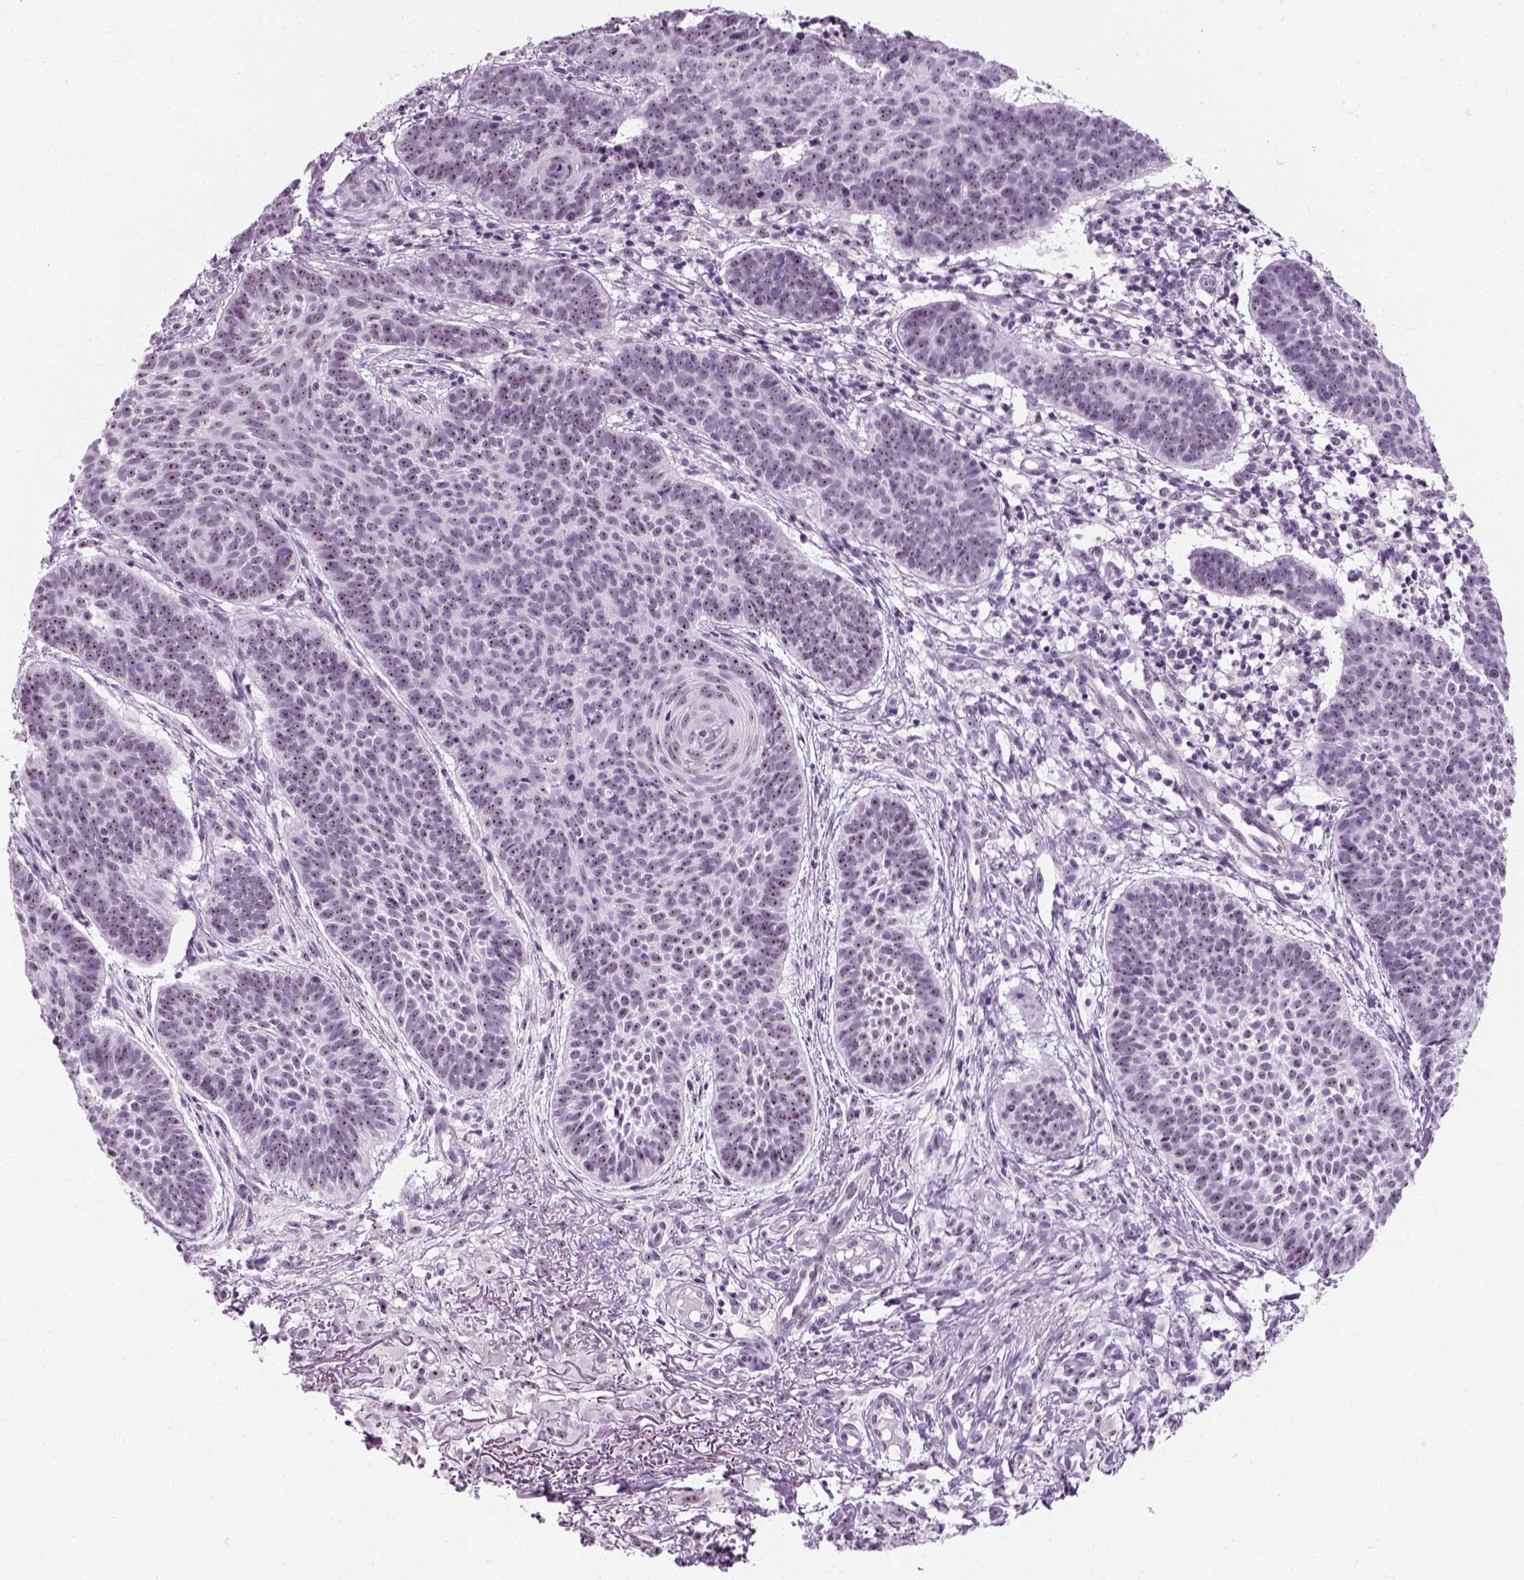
{"staining": {"intensity": "moderate", "quantity": ">75%", "location": "nuclear"}, "tissue": "skin cancer", "cell_type": "Tumor cells", "image_type": "cancer", "snomed": [{"axis": "morphology", "description": "Basal cell carcinoma"}, {"axis": "topography", "description": "Skin"}], "caption": "Protein staining demonstrates moderate nuclear staining in about >75% of tumor cells in skin cancer (basal cell carcinoma).", "gene": "ZNF865", "patient": {"sex": "male", "age": 72}}